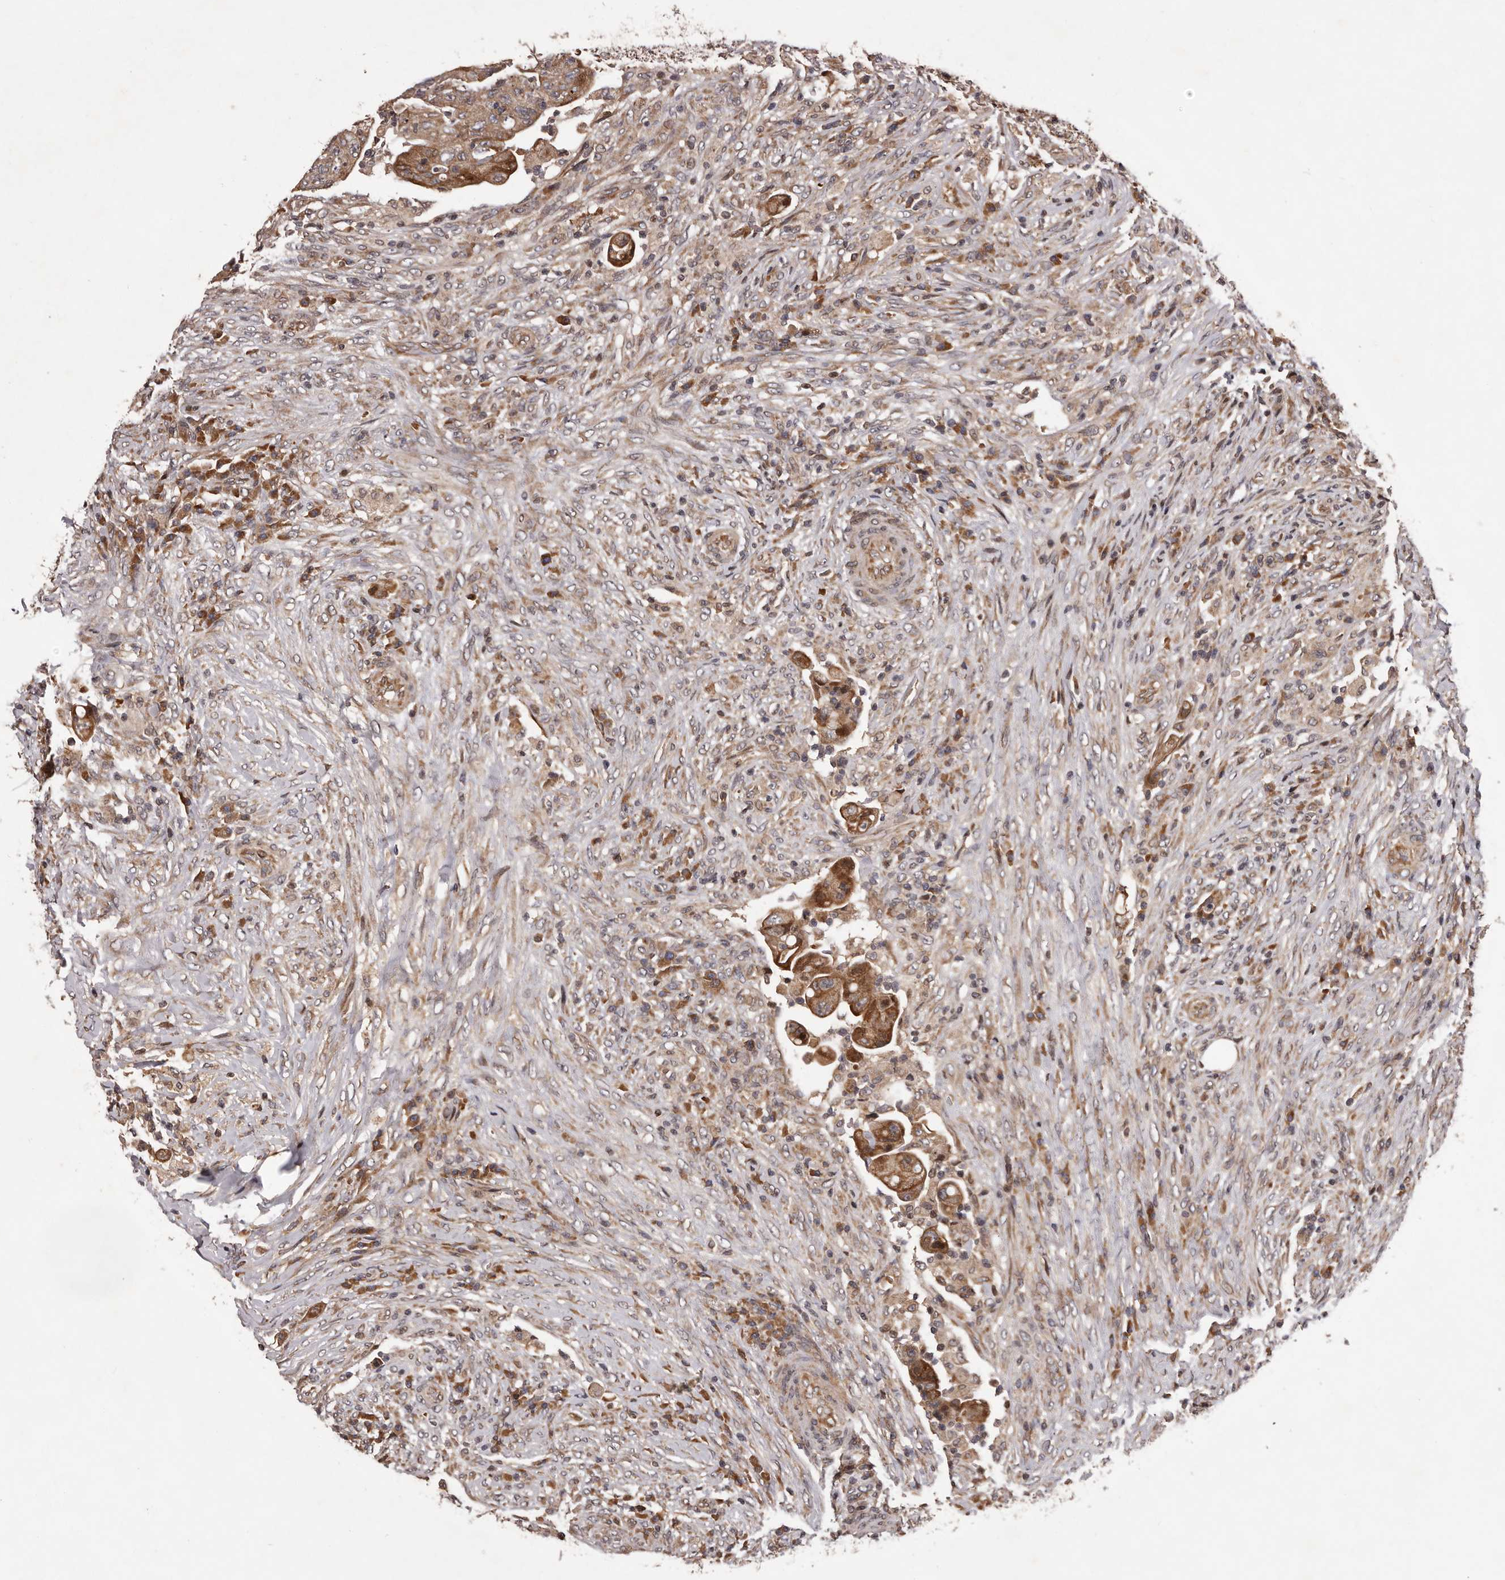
{"staining": {"intensity": "moderate", "quantity": ">75%", "location": "cytoplasmic/membranous"}, "tissue": "colorectal cancer", "cell_type": "Tumor cells", "image_type": "cancer", "snomed": [{"axis": "morphology", "description": "Adenocarcinoma, NOS"}, {"axis": "topography", "description": "Rectum"}], "caption": "Protein expression analysis of human adenocarcinoma (colorectal) reveals moderate cytoplasmic/membranous staining in approximately >75% of tumor cells. Nuclei are stained in blue.", "gene": "GADD45B", "patient": {"sex": "female", "age": 71}}